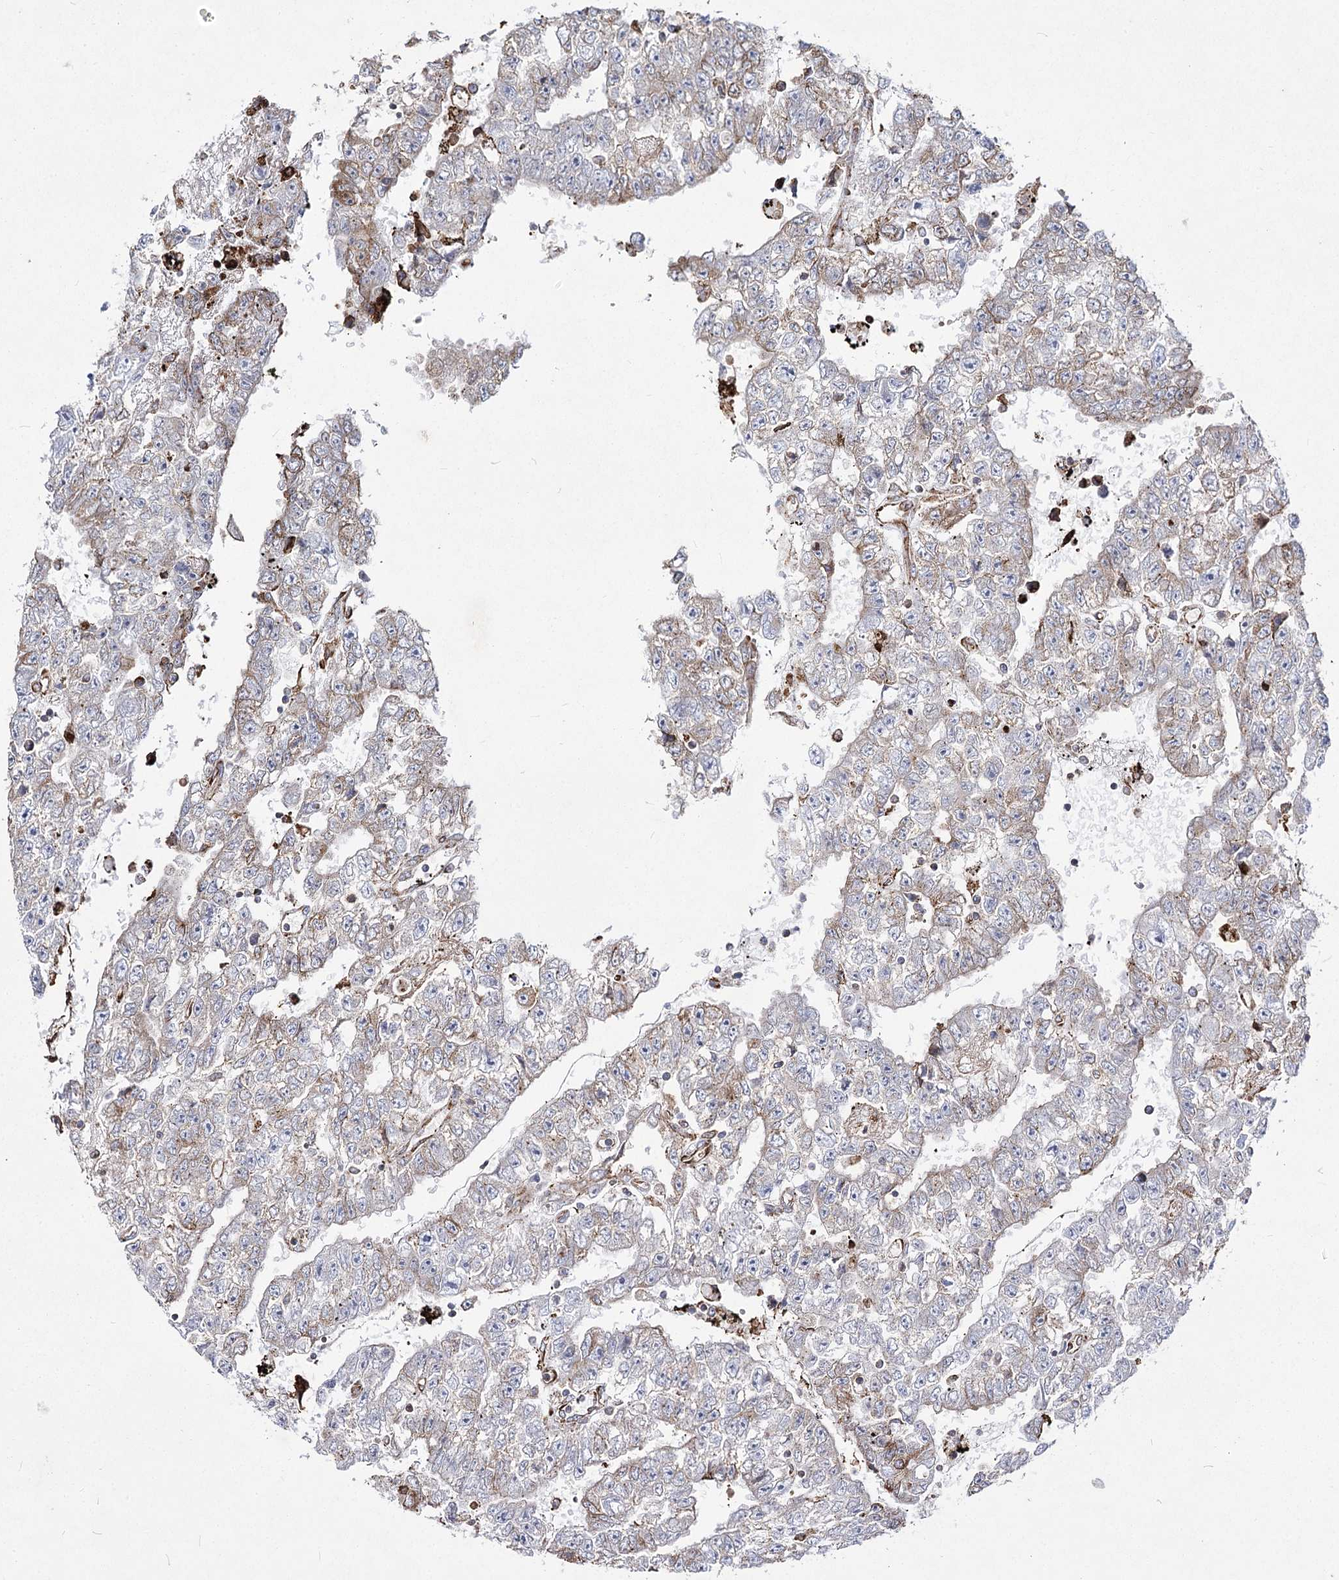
{"staining": {"intensity": "weak", "quantity": "<25%", "location": "cytoplasmic/membranous"}, "tissue": "testis cancer", "cell_type": "Tumor cells", "image_type": "cancer", "snomed": [{"axis": "morphology", "description": "Carcinoma, Embryonal, NOS"}, {"axis": "topography", "description": "Testis"}], "caption": "Immunohistochemical staining of human embryonal carcinoma (testis) reveals no significant positivity in tumor cells.", "gene": "NHLRC2", "patient": {"sex": "male", "age": 25}}